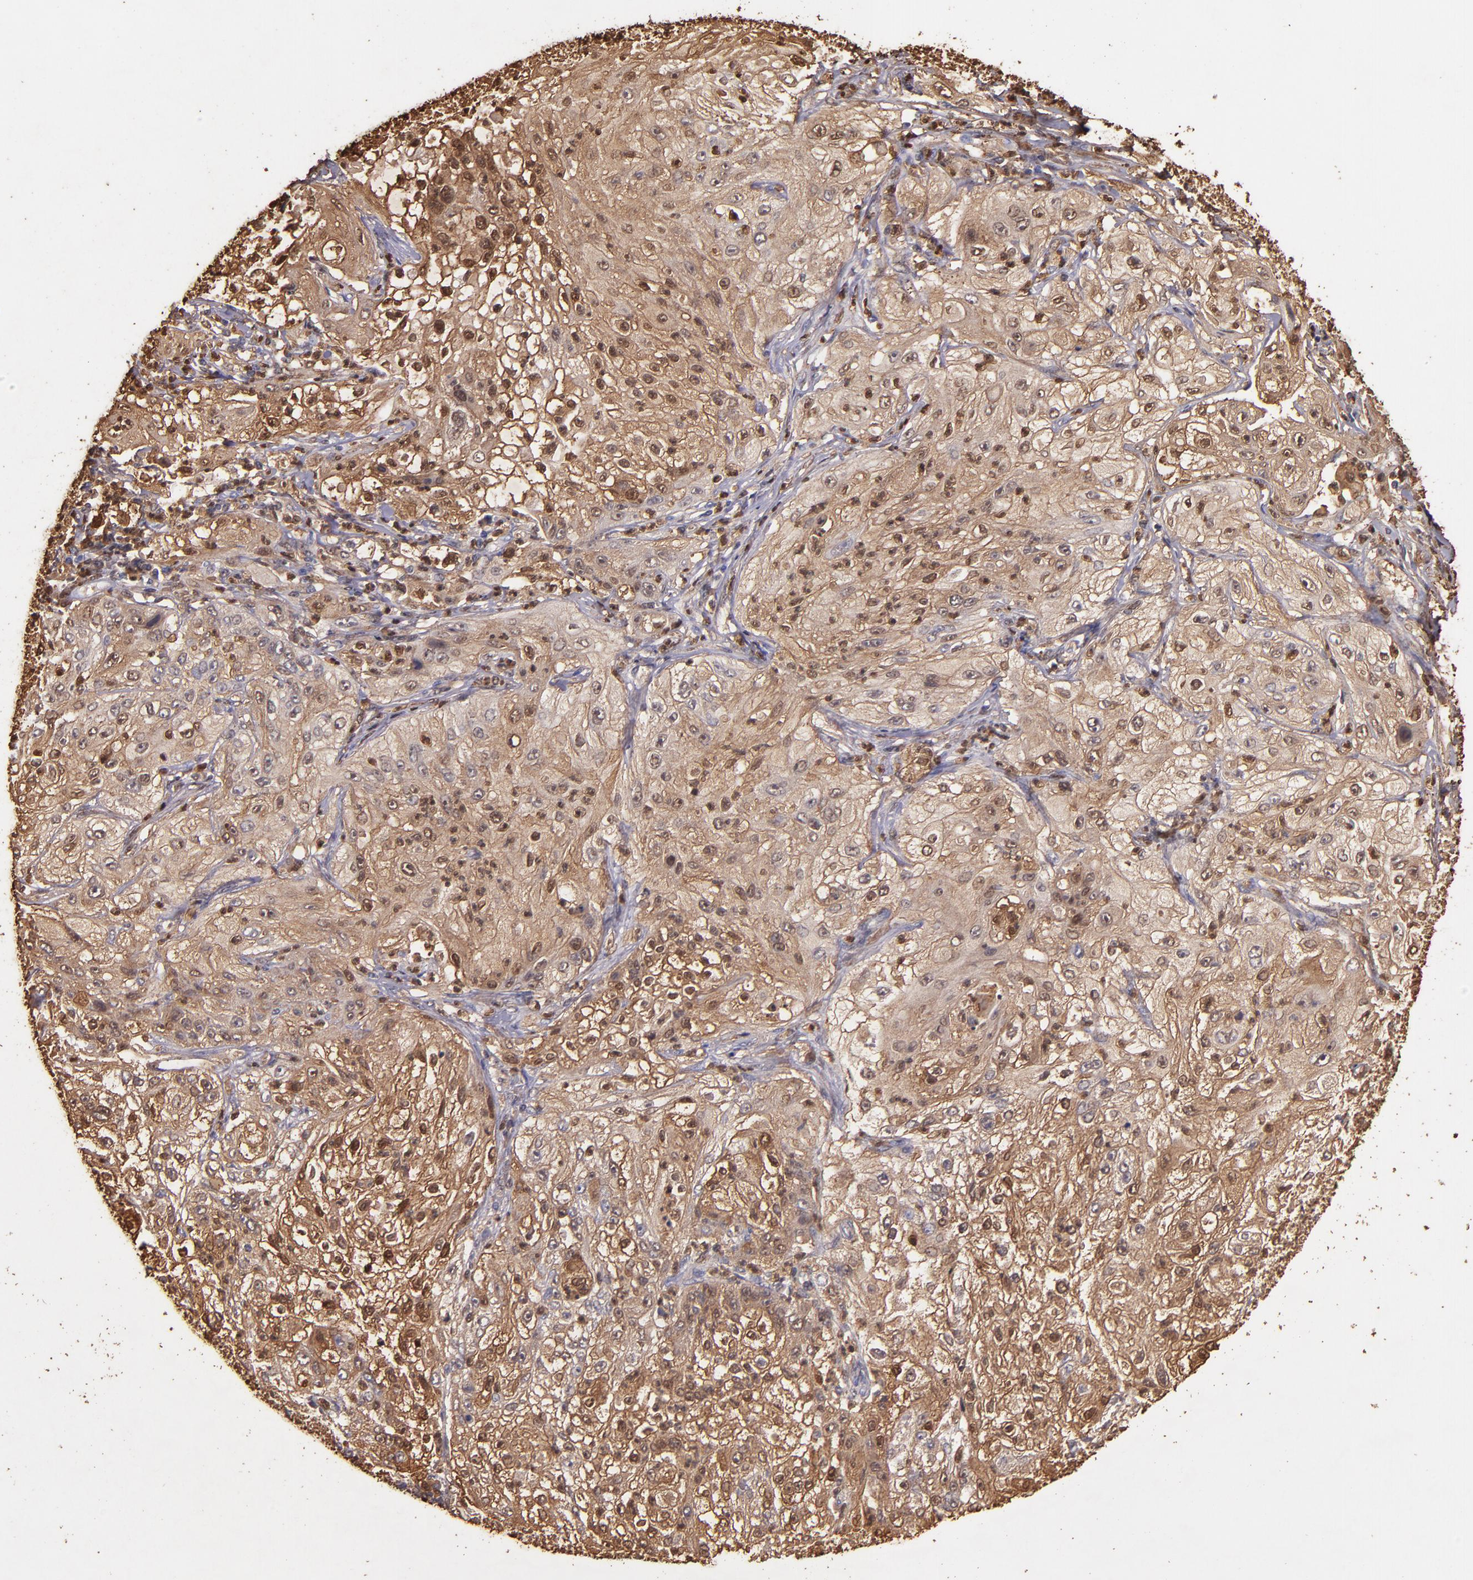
{"staining": {"intensity": "moderate", "quantity": ">75%", "location": "cytoplasmic/membranous,nuclear"}, "tissue": "lung cancer", "cell_type": "Tumor cells", "image_type": "cancer", "snomed": [{"axis": "morphology", "description": "Inflammation, NOS"}, {"axis": "morphology", "description": "Squamous cell carcinoma, NOS"}, {"axis": "topography", "description": "Lymph node"}, {"axis": "topography", "description": "Soft tissue"}, {"axis": "topography", "description": "Lung"}], "caption": "Immunohistochemistry (IHC) micrograph of neoplastic tissue: human squamous cell carcinoma (lung) stained using immunohistochemistry (IHC) demonstrates medium levels of moderate protein expression localized specifically in the cytoplasmic/membranous and nuclear of tumor cells, appearing as a cytoplasmic/membranous and nuclear brown color.", "gene": "S100A6", "patient": {"sex": "male", "age": 66}}